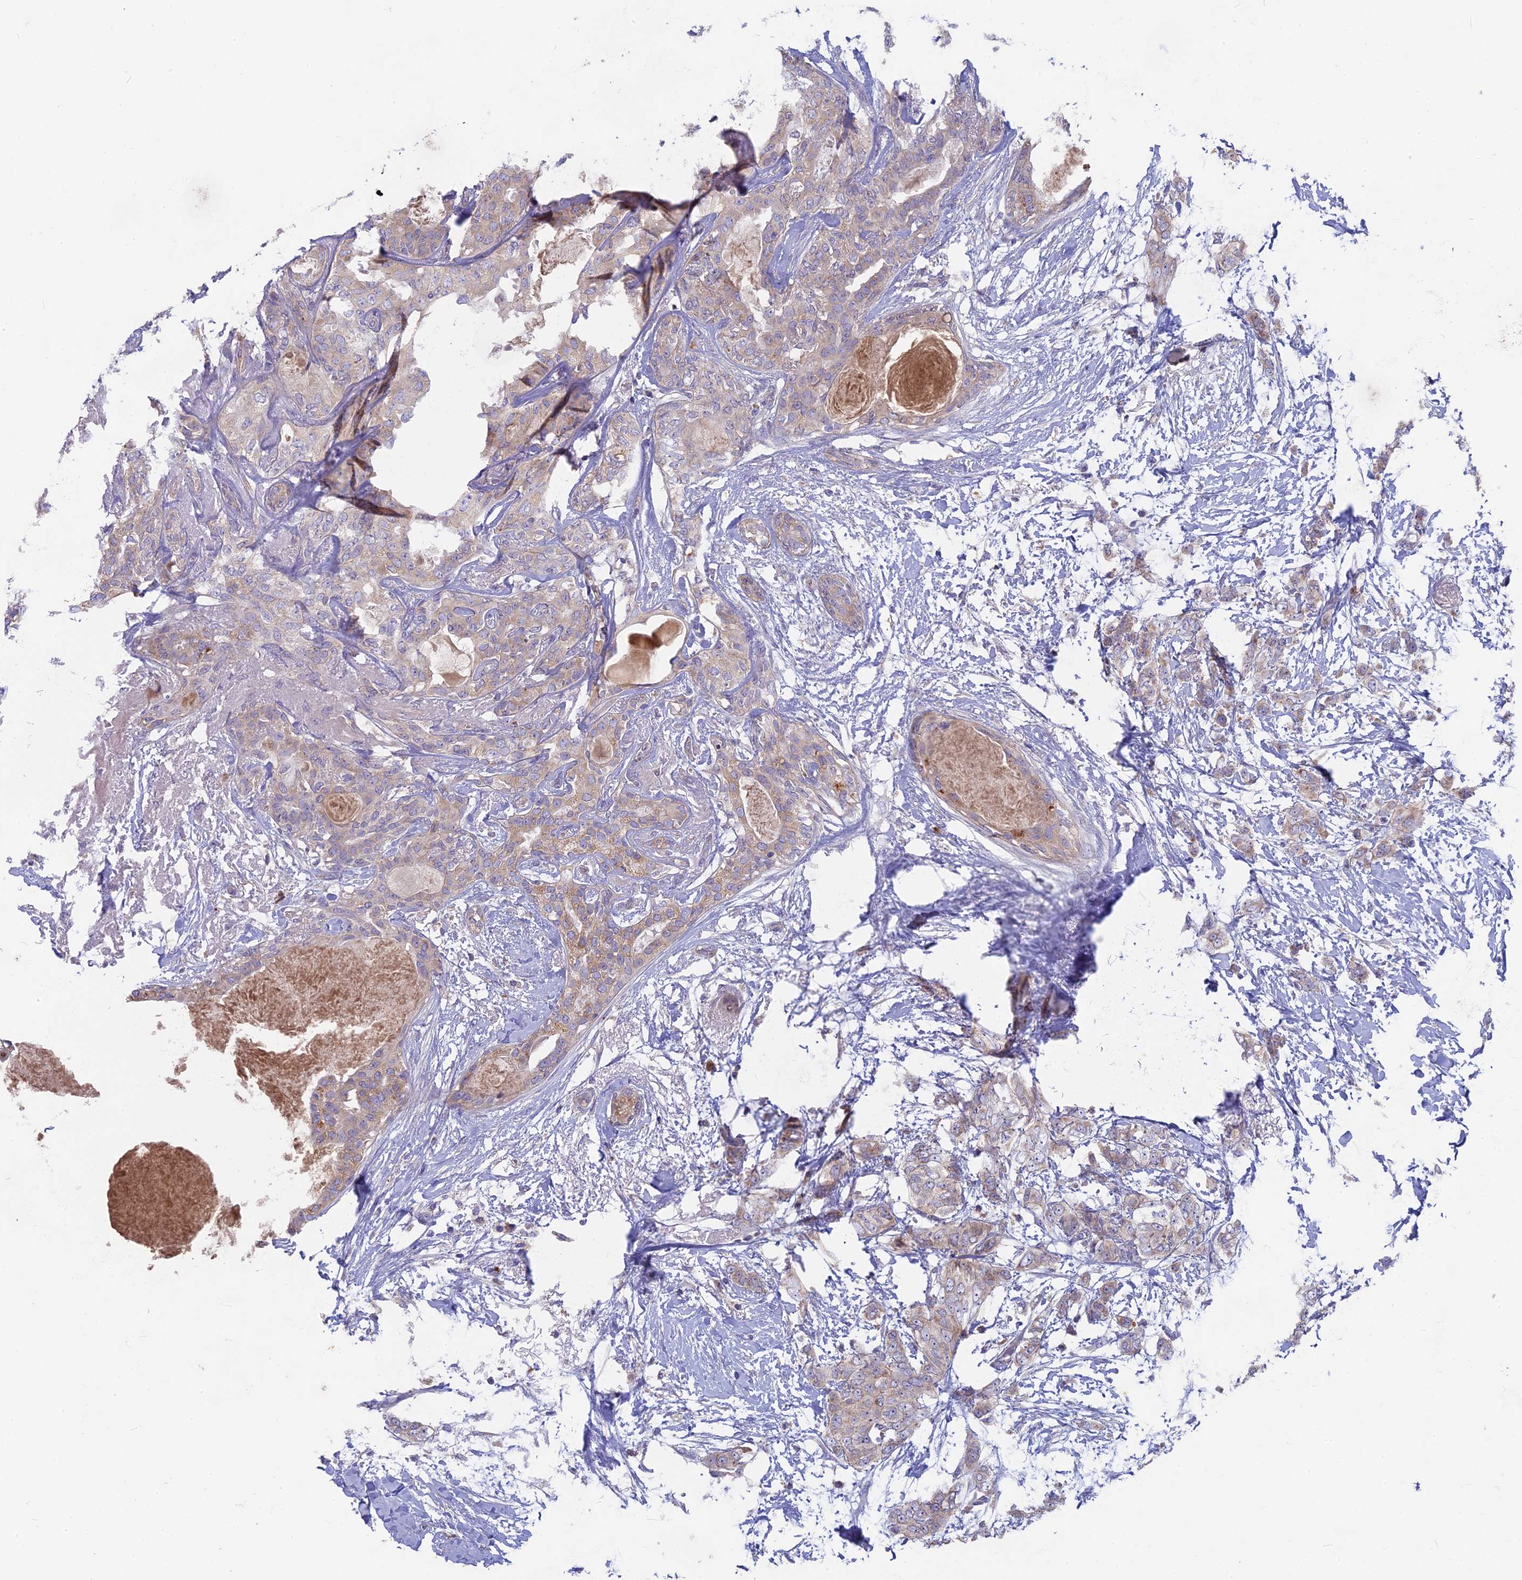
{"staining": {"intensity": "weak", "quantity": "25%-75%", "location": "cytoplasmic/membranous"}, "tissue": "breast cancer", "cell_type": "Tumor cells", "image_type": "cancer", "snomed": [{"axis": "morphology", "description": "Duct carcinoma"}, {"axis": "topography", "description": "Breast"}], "caption": "Breast invasive ductal carcinoma stained with DAB (3,3'-diaminobenzidine) IHC demonstrates low levels of weak cytoplasmic/membranous staining in about 25%-75% of tumor cells.", "gene": "PZP", "patient": {"sex": "female", "age": 72}}